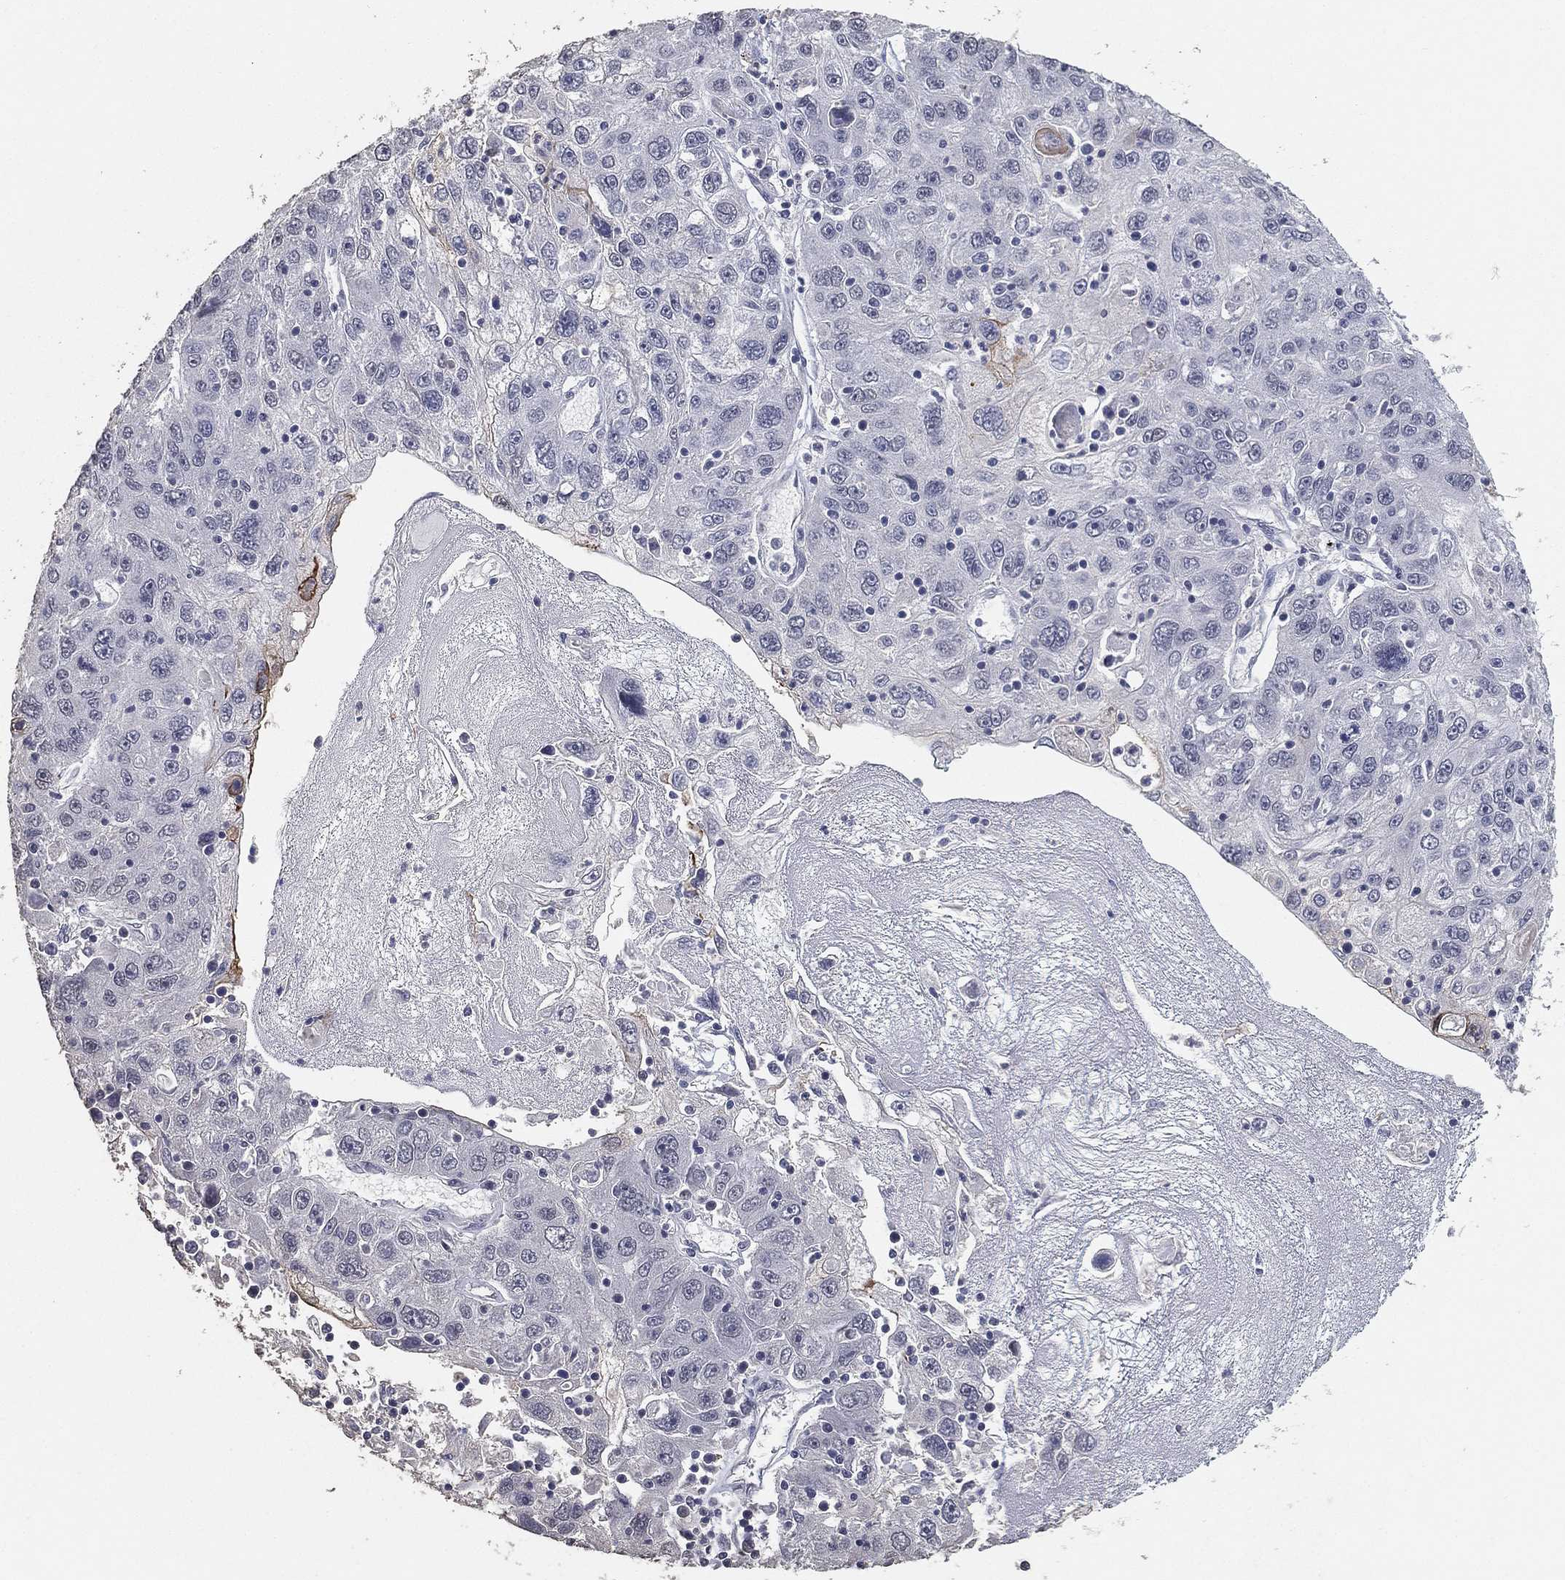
{"staining": {"intensity": "negative", "quantity": "none", "location": "none"}, "tissue": "stomach cancer", "cell_type": "Tumor cells", "image_type": "cancer", "snomed": [{"axis": "morphology", "description": "Adenocarcinoma, NOS"}, {"axis": "topography", "description": "Stomach"}], "caption": "Protein analysis of adenocarcinoma (stomach) shows no significant positivity in tumor cells.", "gene": "DSG1", "patient": {"sex": "male", "age": 56}}